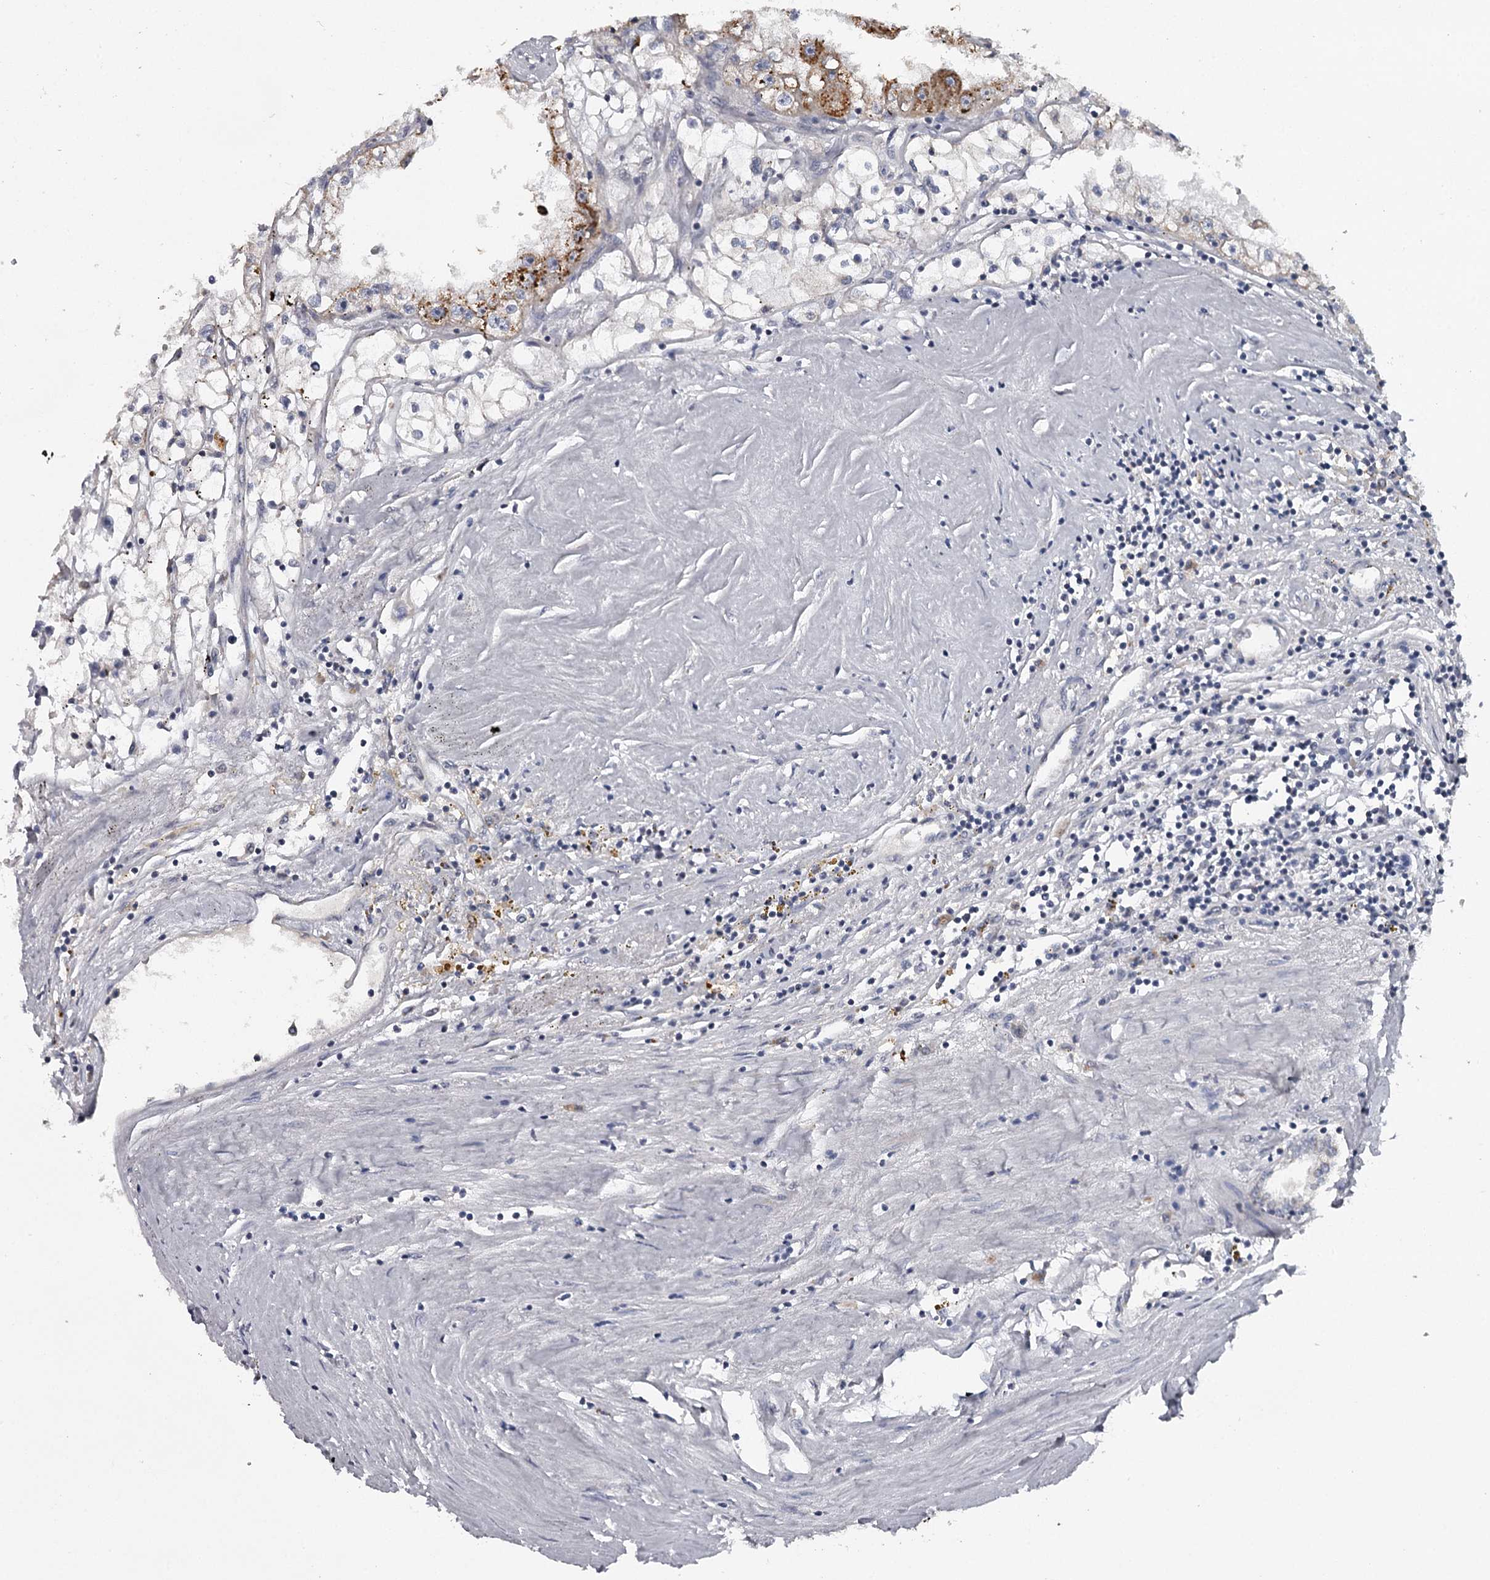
{"staining": {"intensity": "moderate", "quantity": "<25%", "location": "cytoplasmic/membranous"}, "tissue": "renal cancer", "cell_type": "Tumor cells", "image_type": "cancer", "snomed": [{"axis": "morphology", "description": "Adenocarcinoma, NOS"}, {"axis": "topography", "description": "Kidney"}], "caption": "Renal adenocarcinoma stained with immunohistochemistry shows moderate cytoplasmic/membranous staining in about <25% of tumor cells.", "gene": "GTSF1", "patient": {"sex": "male", "age": 56}}